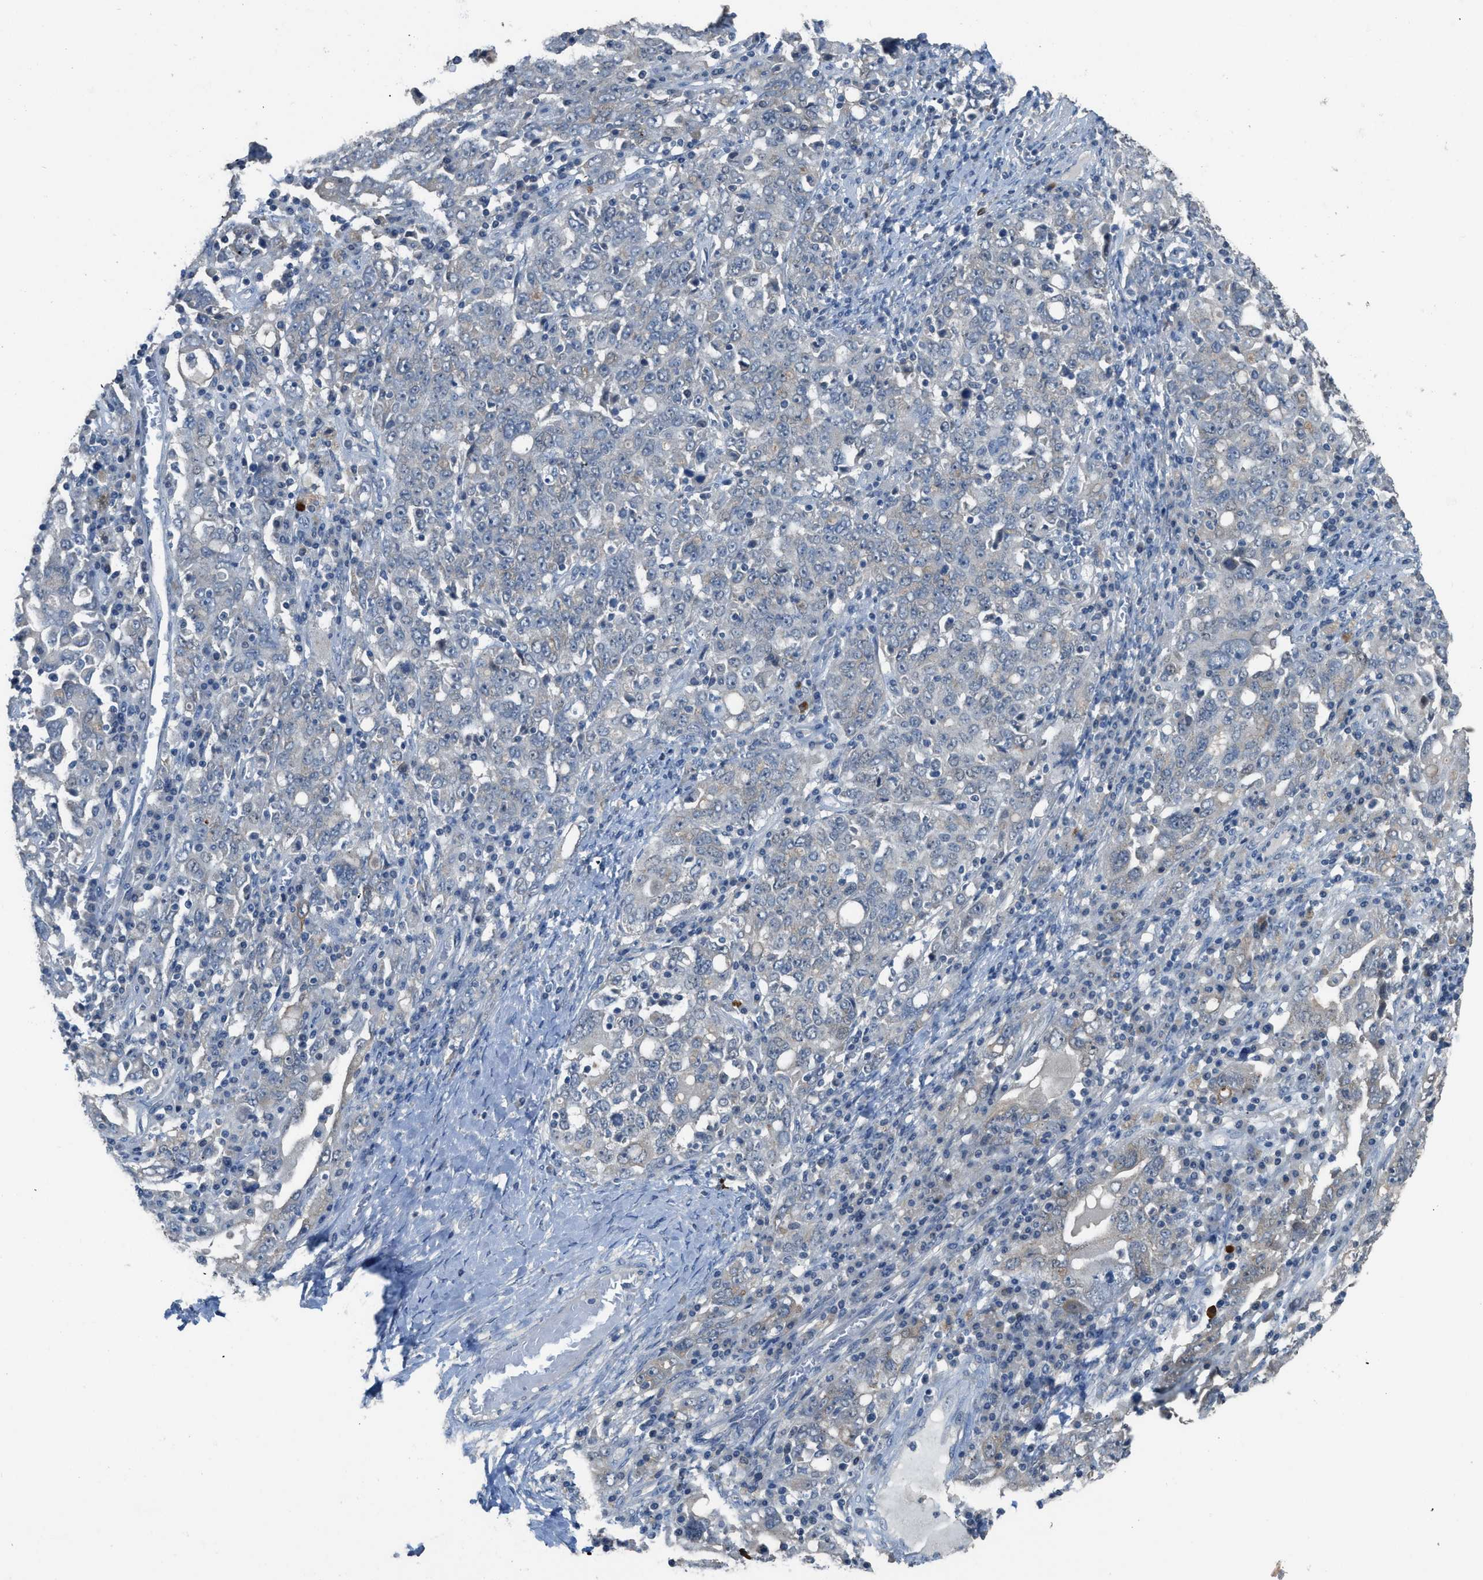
{"staining": {"intensity": "negative", "quantity": "none", "location": "none"}, "tissue": "ovarian cancer", "cell_type": "Tumor cells", "image_type": "cancer", "snomed": [{"axis": "morphology", "description": "Carcinoma, endometroid"}, {"axis": "topography", "description": "Ovary"}], "caption": "Ovarian cancer was stained to show a protein in brown. There is no significant positivity in tumor cells.", "gene": "TIMD4", "patient": {"sex": "female", "age": 62}}